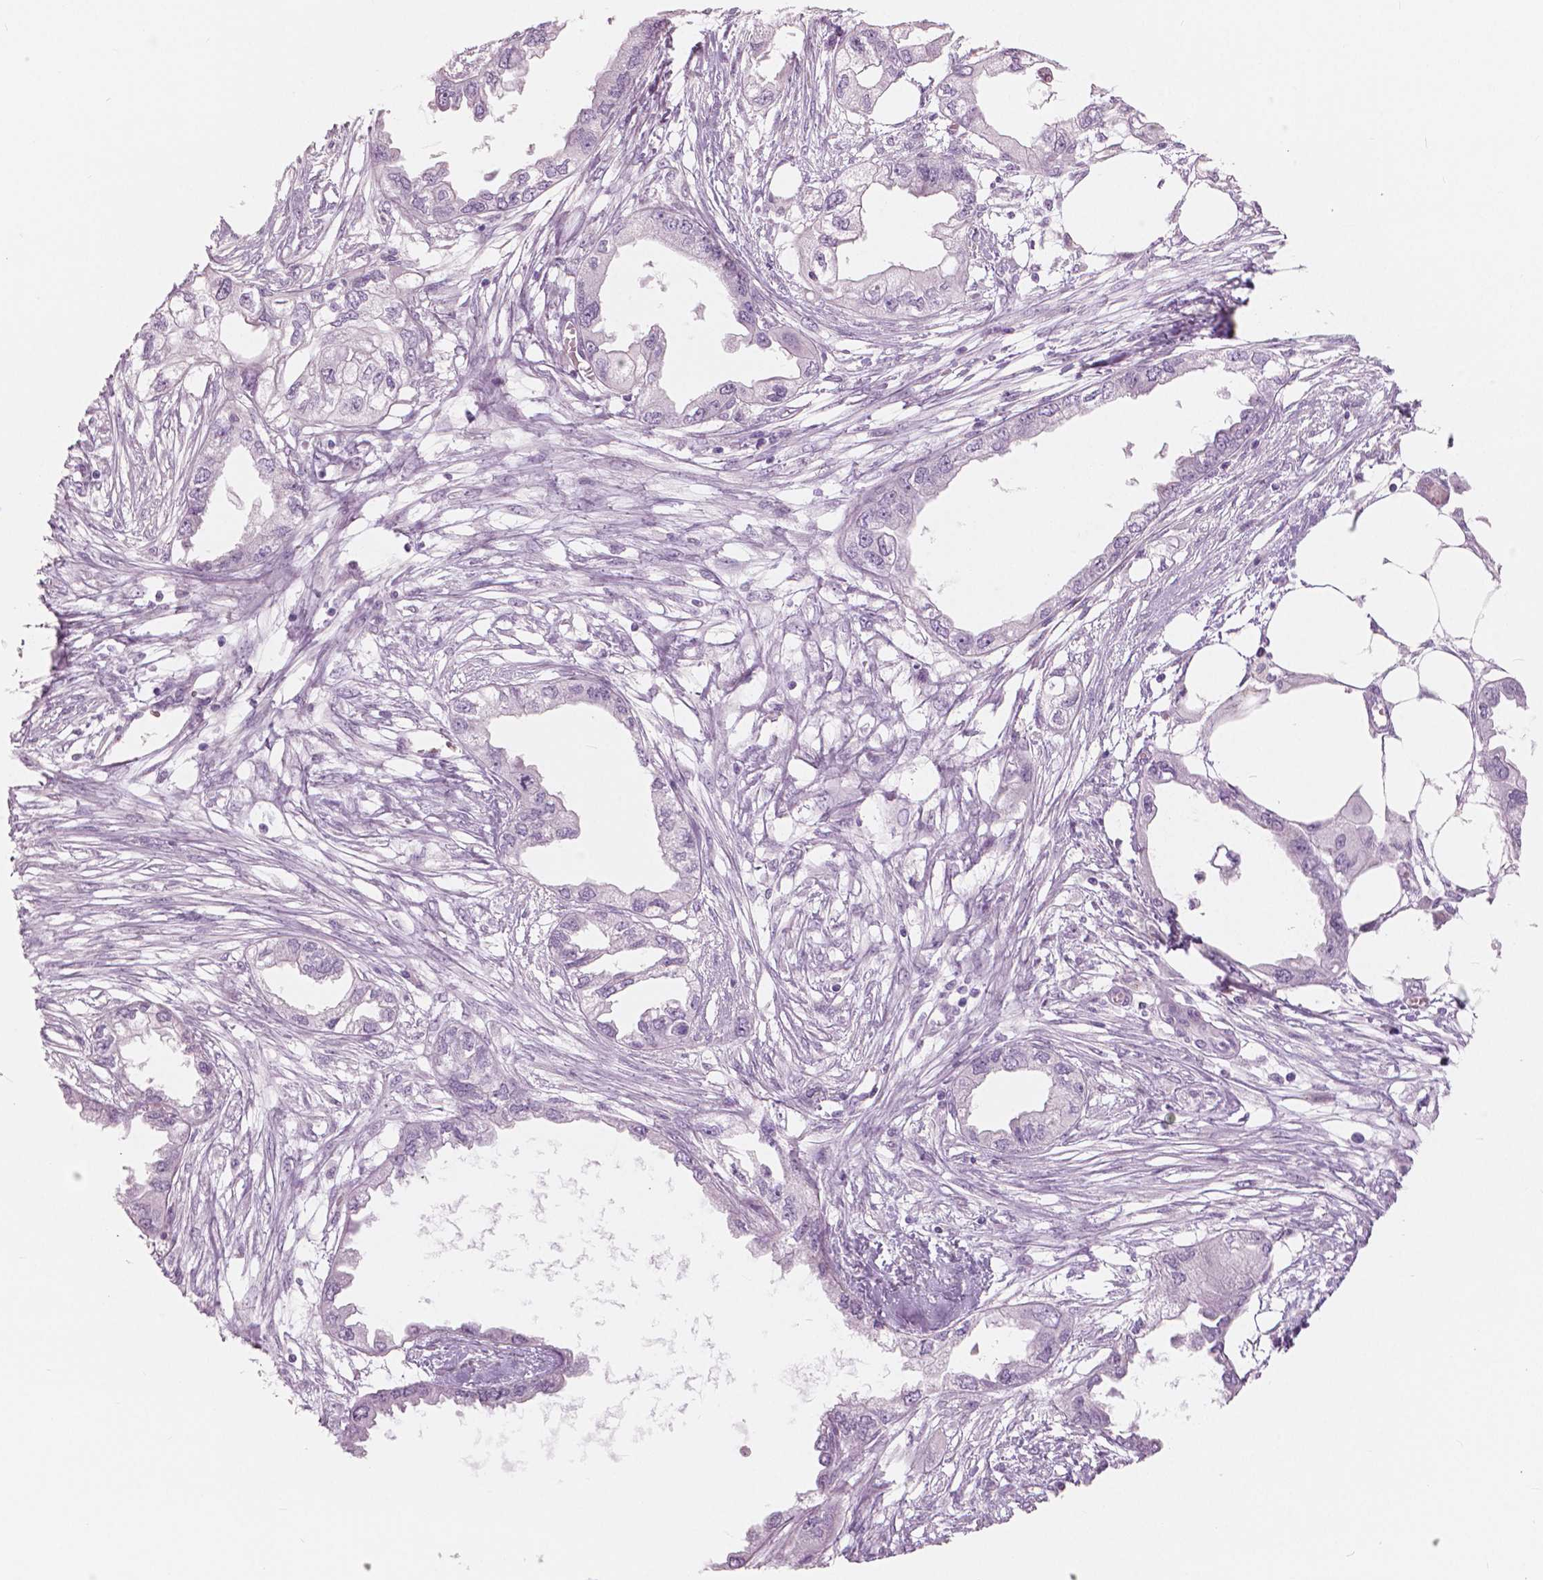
{"staining": {"intensity": "negative", "quantity": "none", "location": "none"}, "tissue": "endometrial cancer", "cell_type": "Tumor cells", "image_type": "cancer", "snomed": [{"axis": "morphology", "description": "Adenocarcinoma, NOS"}, {"axis": "morphology", "description": "Adenocarcinoma, metastatic, NOS"}, {"axis": "topography", "description": "Adipose tissue"}, {"axis": "topography", "description": "Endometrium"}], "caption": "There is no significant expression in tumor cells of endometrial cancer (metastatic adenocarcinoma).", "gene": "A4GNT", "patient": {"sex": "female", "age": 67}}